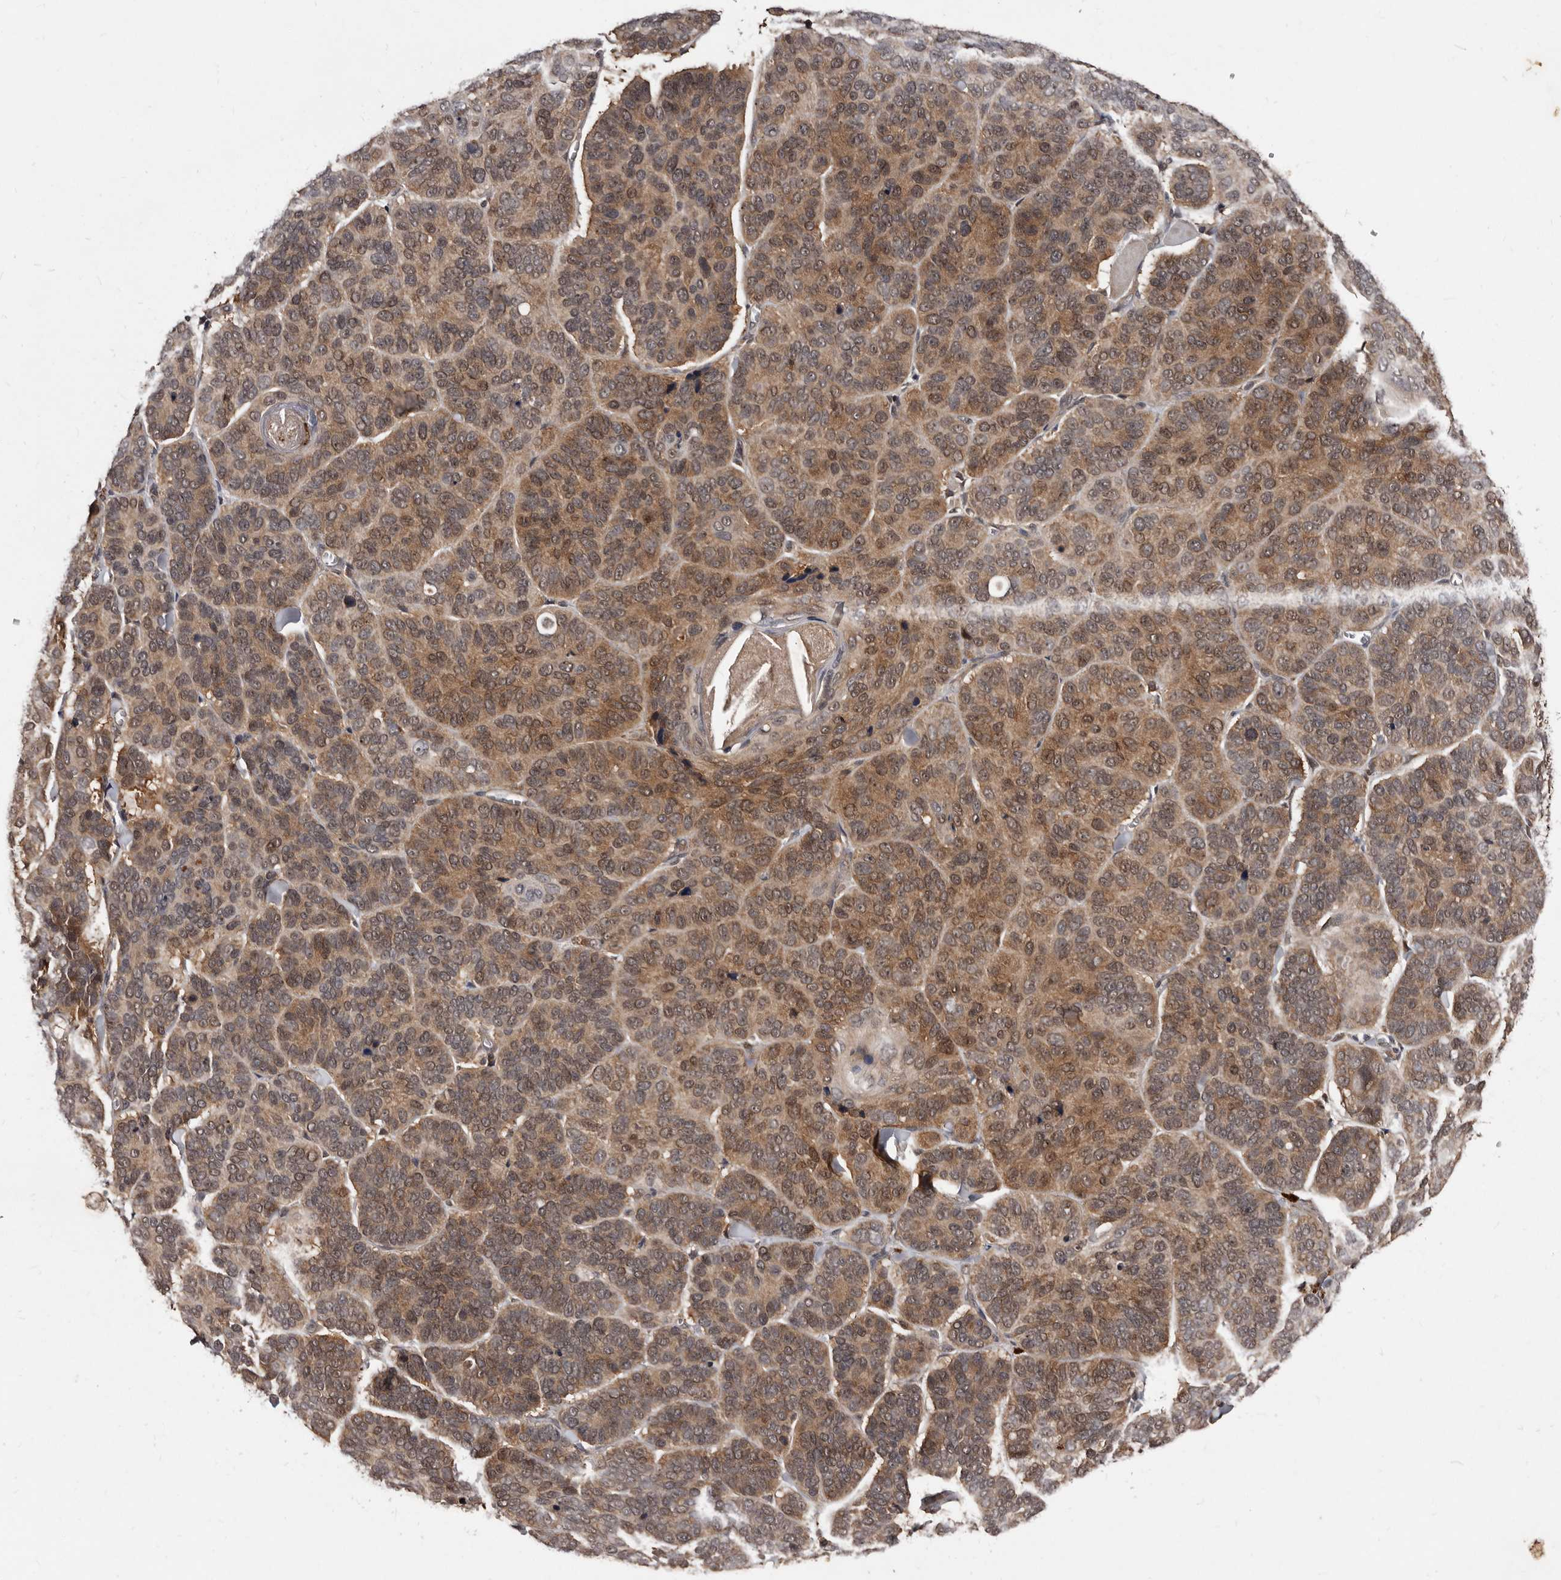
{"staining": {"intensity": "moderate", "quantity": ">75%", "location": "cytoplasmic/membranous"}, "tissue": "skin cancer", "cell_type": "Tumor cells", "image_type": "cancer", "snomed": [{"axis": "morphology", "description": "Basal cell carcinoma"}, {"axis": "topography", "description": "Skin"}], "caption": "Human skin basal cell carcinoma stained with a brown dye shows moderate cytoplasmic/membranous positive expression in about >75% of tumor cells.", "gene": "PMVK", "patient": {"sex": "male", "age": 62}}